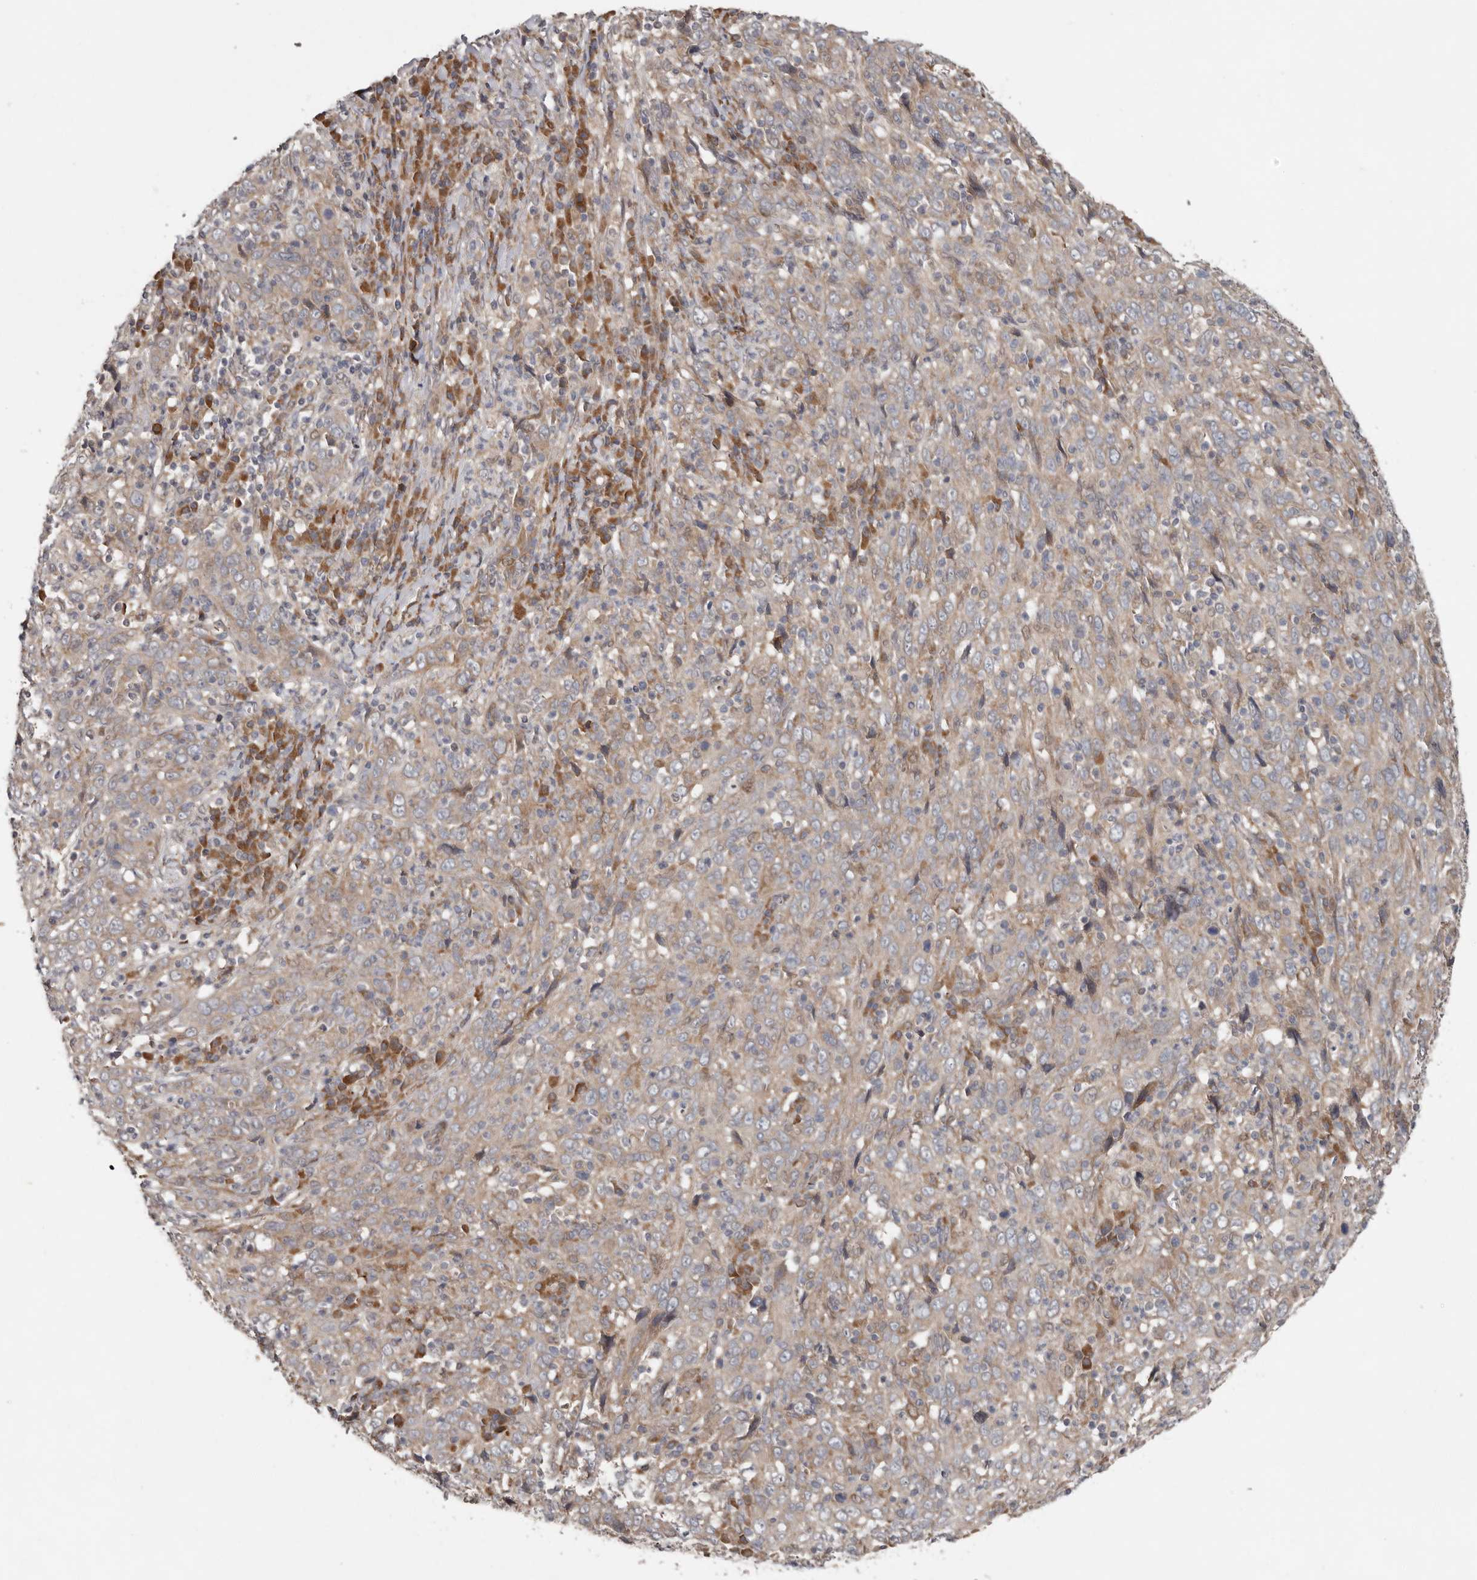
{"staining": {"intensity": "weak", "quantity": ">75%", "location": "cytoplasmic/membranous"}, "tissue": "cervical cancer", "cell_type": "Tumor cells", "image_type": "cancer", "snomed": [{"axis": "morphology", "description": "Squamous cell carcinoma, NOS"}, {"axis": "topography", "description": "Cervix"}], "caption": "Brown immunohistochemical staining in cervical cancer reveals weak cytoplasmic/membranous expression in approximately >75% of tumor cells. (DAB (3,3'-diaminobenzidine) = brown stain, brightfield microscopy at high magnification).", "gene": "CHML", "patient": {"sex": "female", "age": 46}}